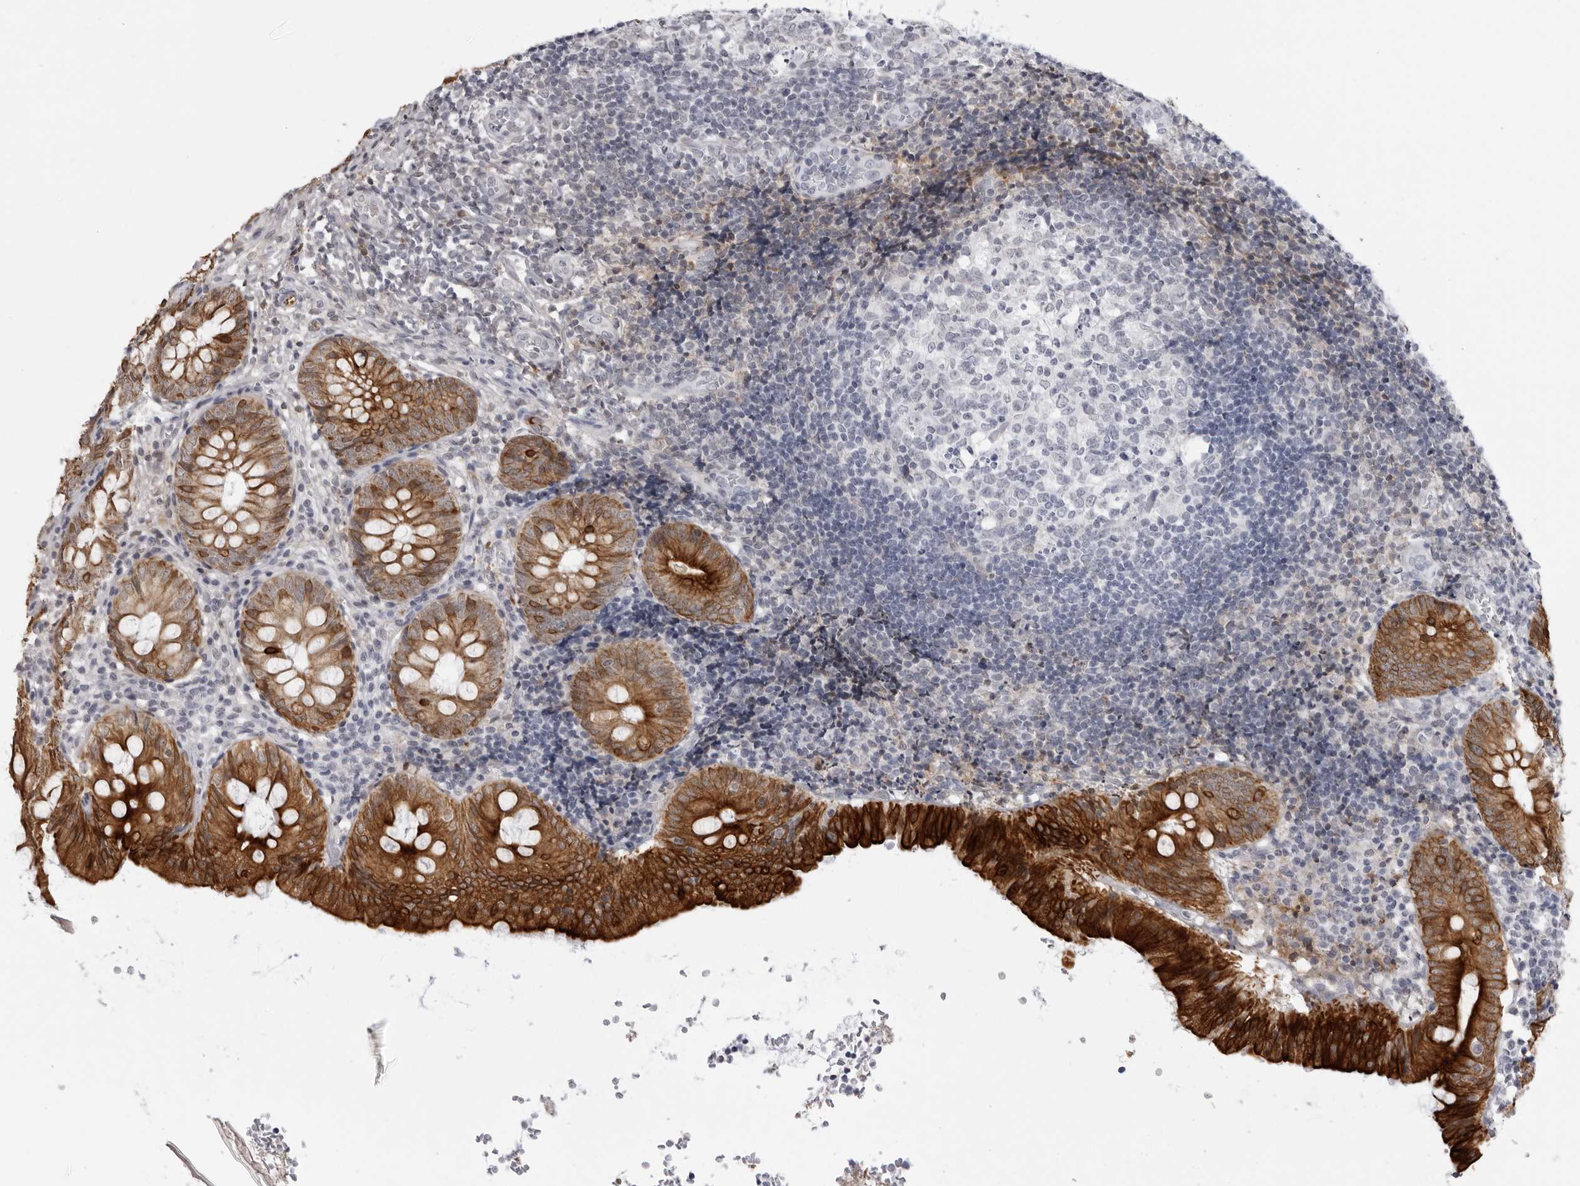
{"staining": {"intensity": "strong", "quantity": ">75%", "location": "cytoplasmic/membranous"}, "tissue": "appendix", "cell_type": "Glandular cells", "image_type": "normal", "snomed": [{"axis": "morphology", "description": "Normal tissue, NOS"}, {"axis": "topography", "description": "Appendix"}], "caption": "Benign appendix displays strong cytoplasmic/membranous expression in approximately >75% of glandular cells, visualized by immunohistochemistry. (brown staining indicates protein expression, while blue staining denotes nuclei).", "gene": "SERPINF2", "patient": {"sex": "male", "age": 8}}